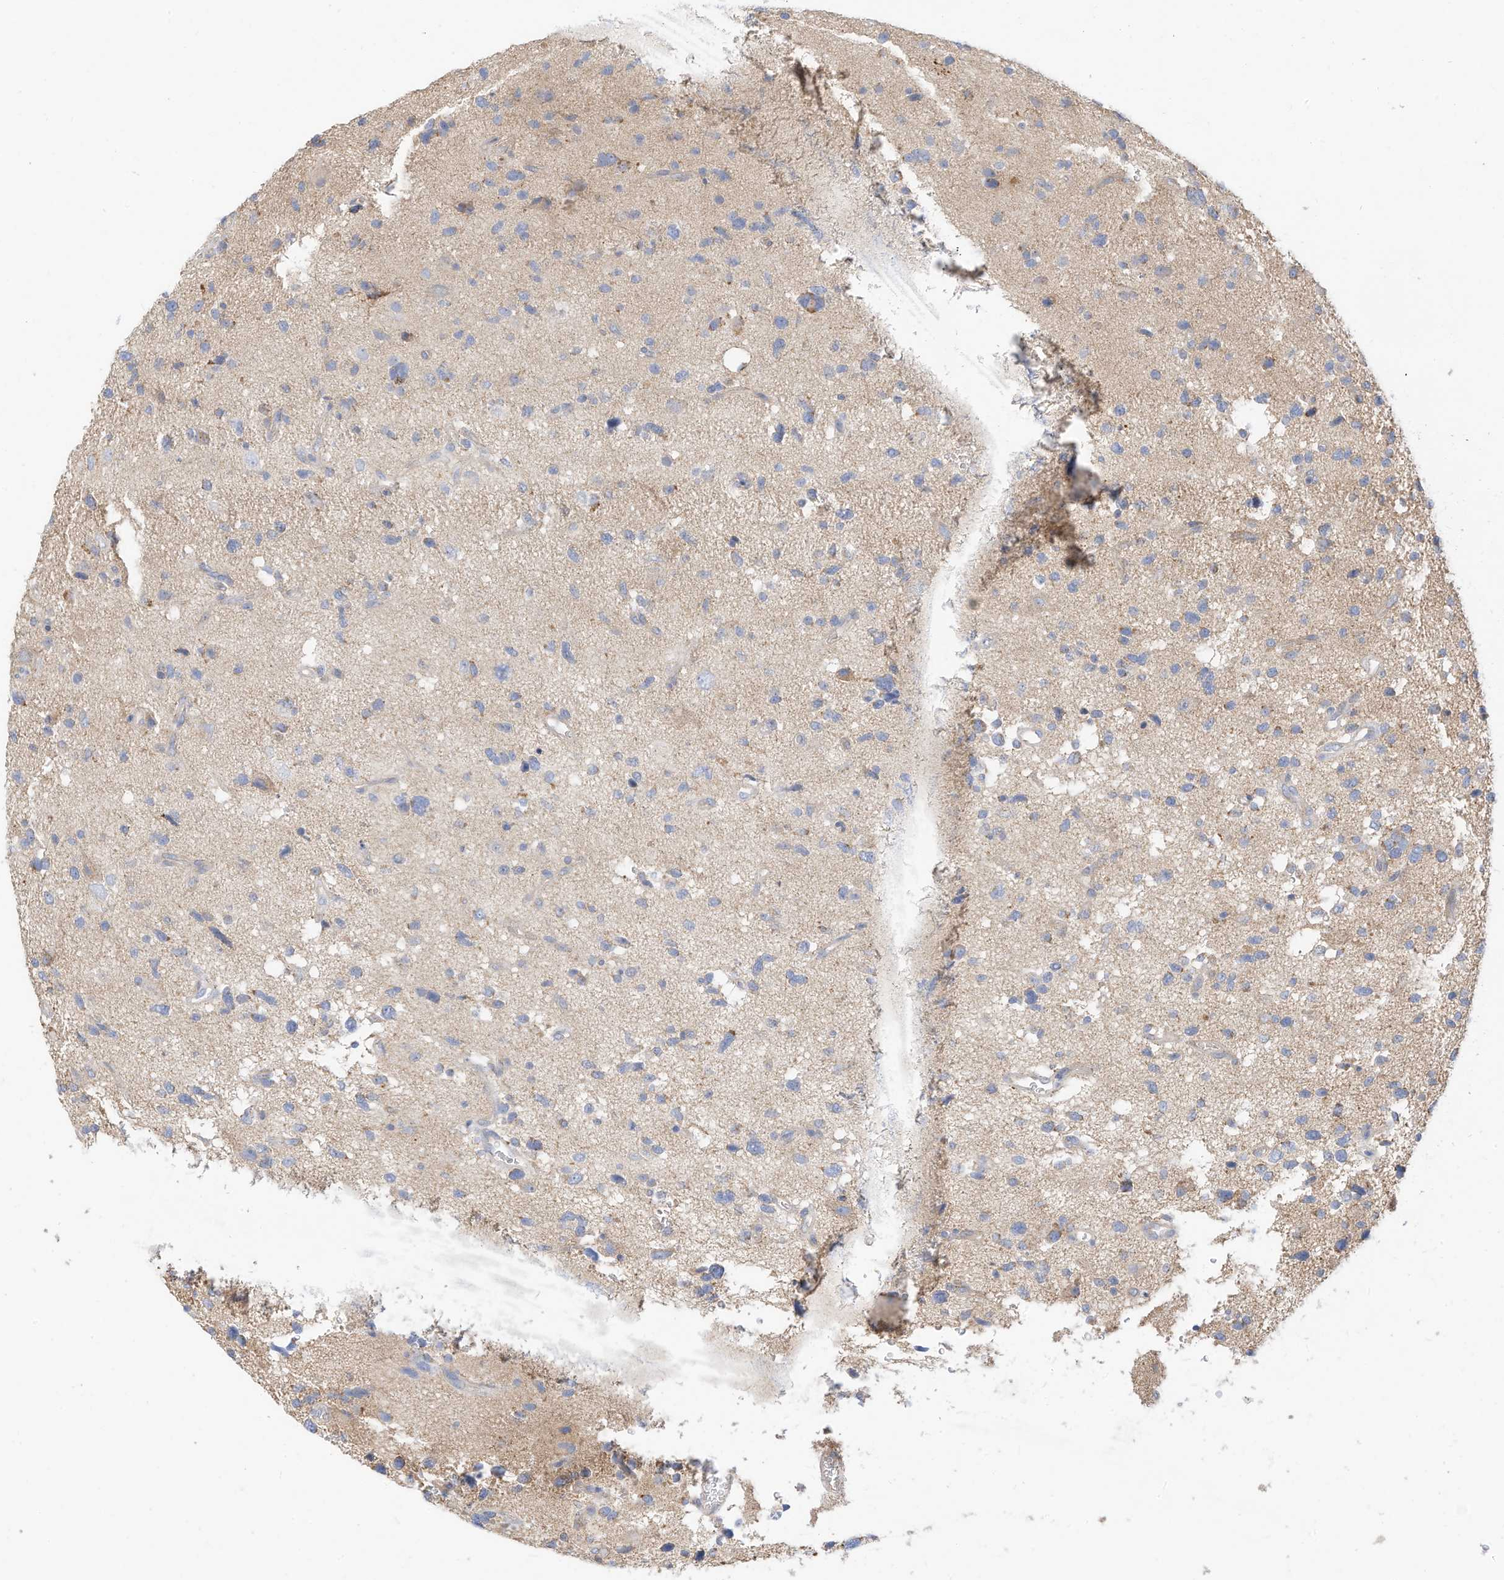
{"staining": {"intensity": "negative", "quantity": "none", "location": "none"}, "tissue": "glioma", "cell_type": "Tumor cells", "image_type": "cancer", "snomed": [{"axis": "morphology", "description": "Glioma, malignant, High grade"}, {"axis": "topography", "description": "Brain"}], "caption": "This is an immunohistochemistry (IHC) photomicrograph of glioma. There is no staining in tumor cells.", "gene": "RHOH", "patient": {"sex": "male", "age": 33}}